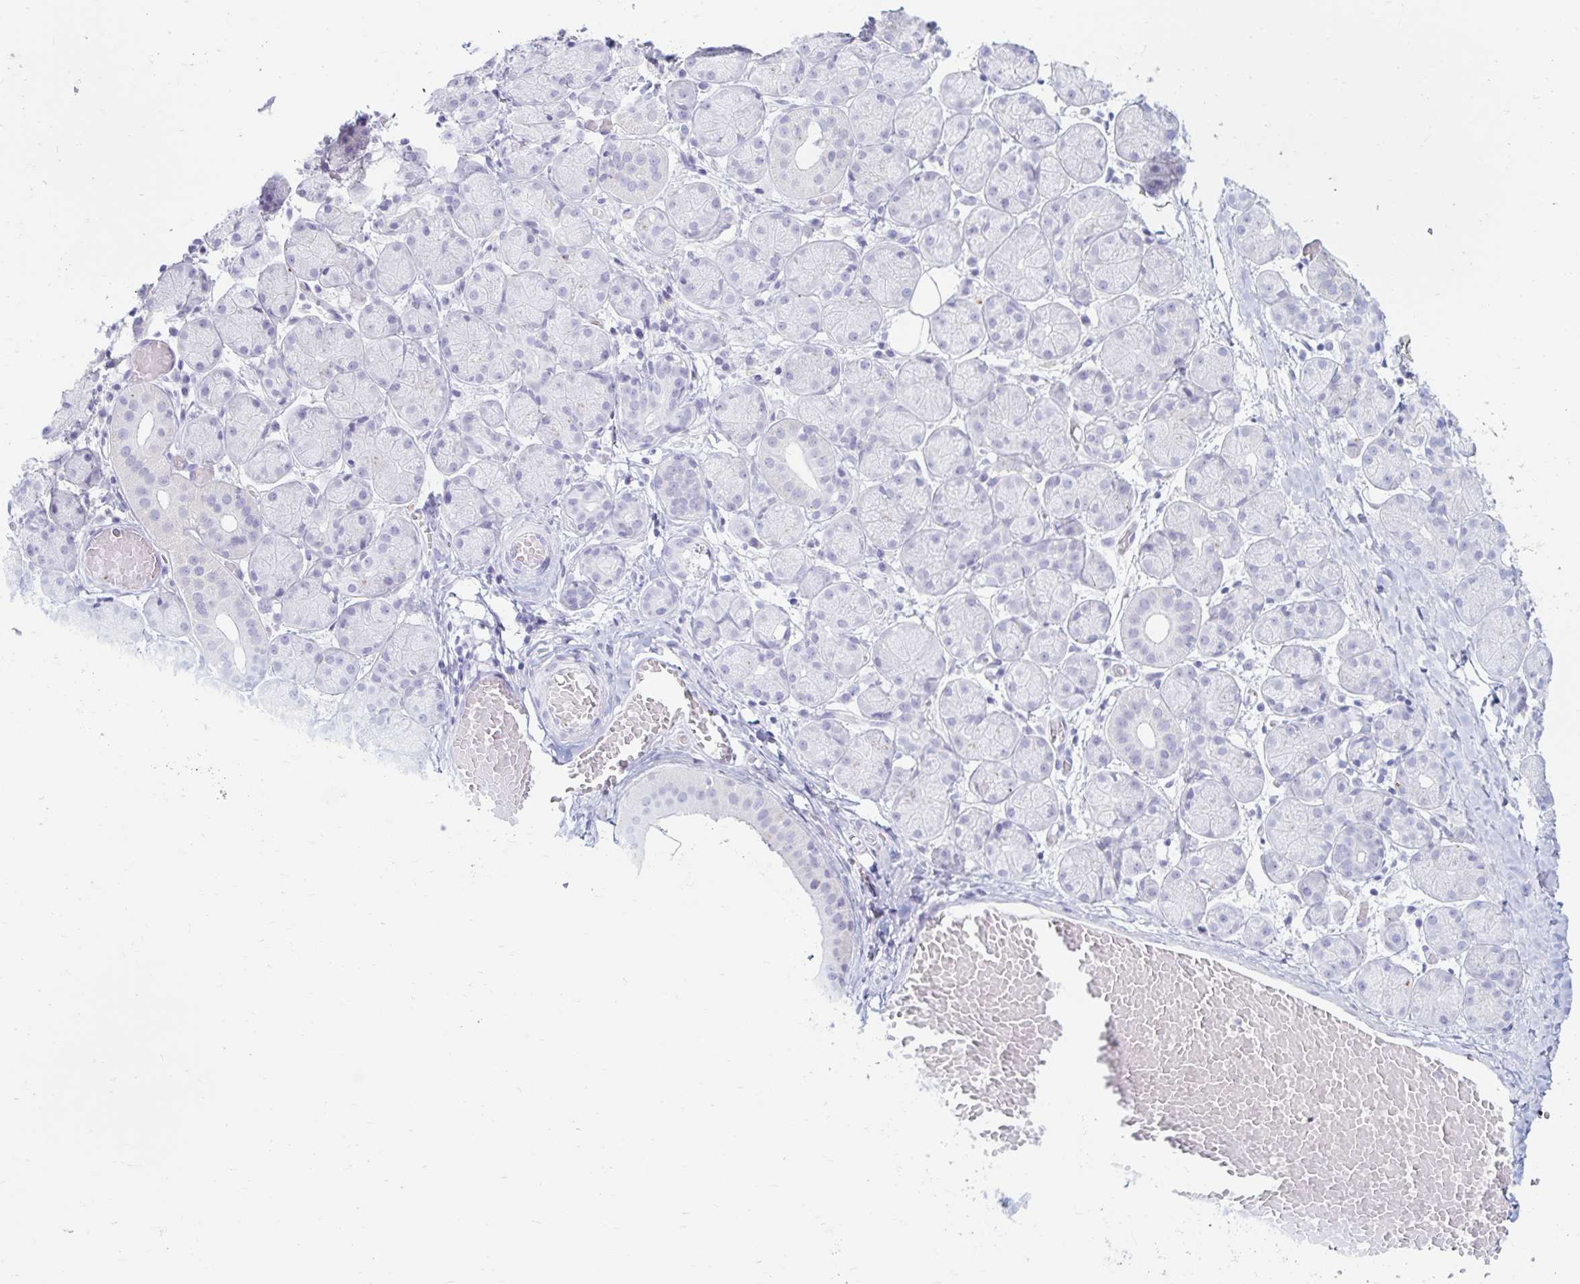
{"staining": {"intensity": "negative", "quantity": "none", "location": "none"}, "tissue": "salivary gland", "cell_type": "Glandular cells", "image_type": "normal", "snomed": [{"axis": "morphology", "description": "Normal tissue, NOS"}, {"axis": "topography", "description": "Salivary gland"}], "caption": "The image displays no staining of glandular cells in unremarkable salivary gland.", "gene": "ERICH6", "patient": {"sex": "female", "age": 24}}